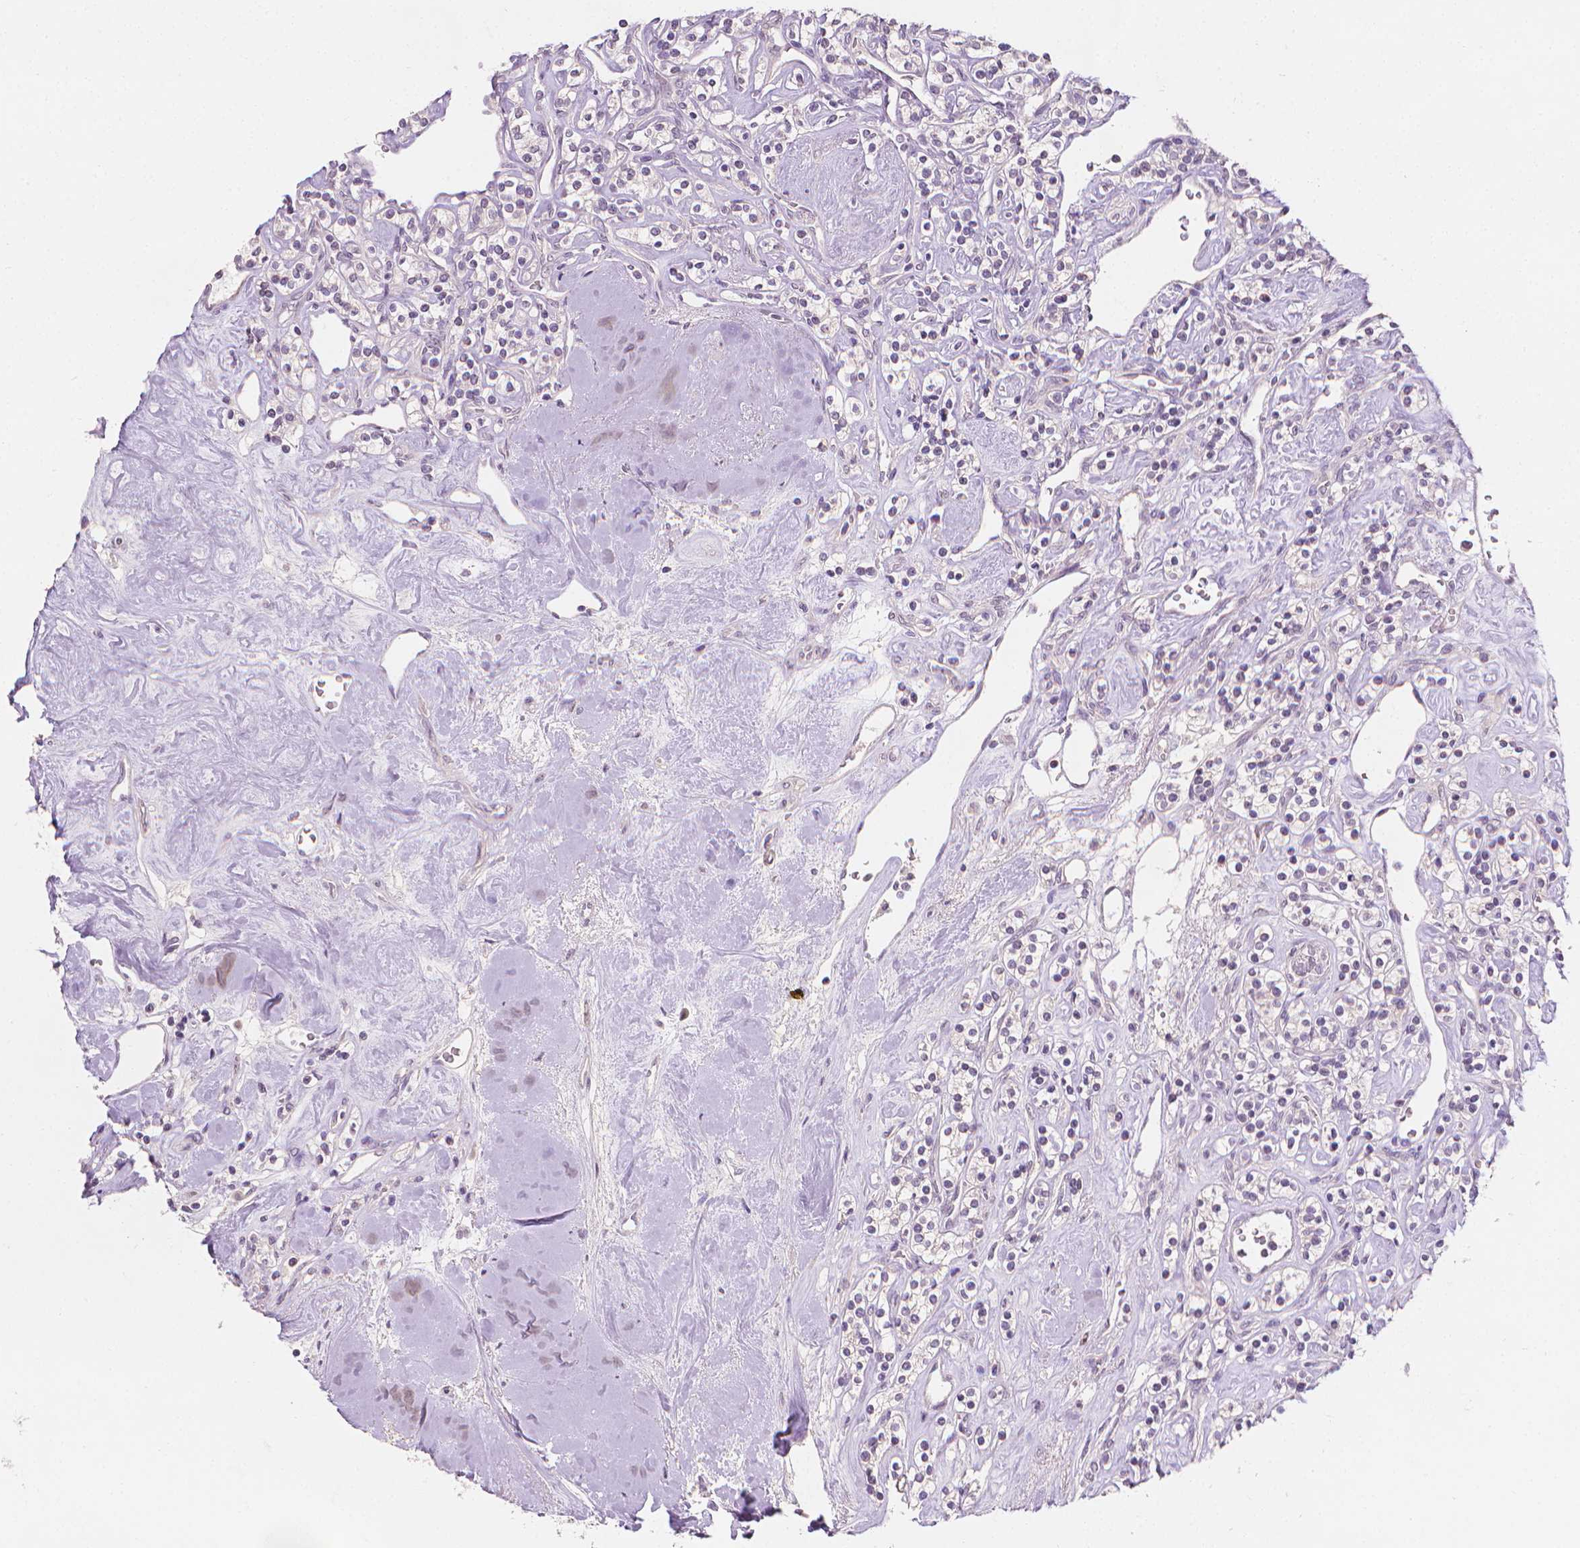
{"staining": {"intensity": "negative", "quantity": "none", "location": "none"}, "tissue": "renal cancer", "cell_type": "Tumor cells", "image_type": "cancer", "snomed": [{"axis": "morphology", "description": "Adenocarcinoma, NOS"}, {"axis": "topography", "description": "Kidney"}], "caption": "Protein analysis of renal adenocarcinoma demonstrates no significant staining in tumor cells.", "gene": "FASN", "patient": {"sex": "male", "age": 77}}